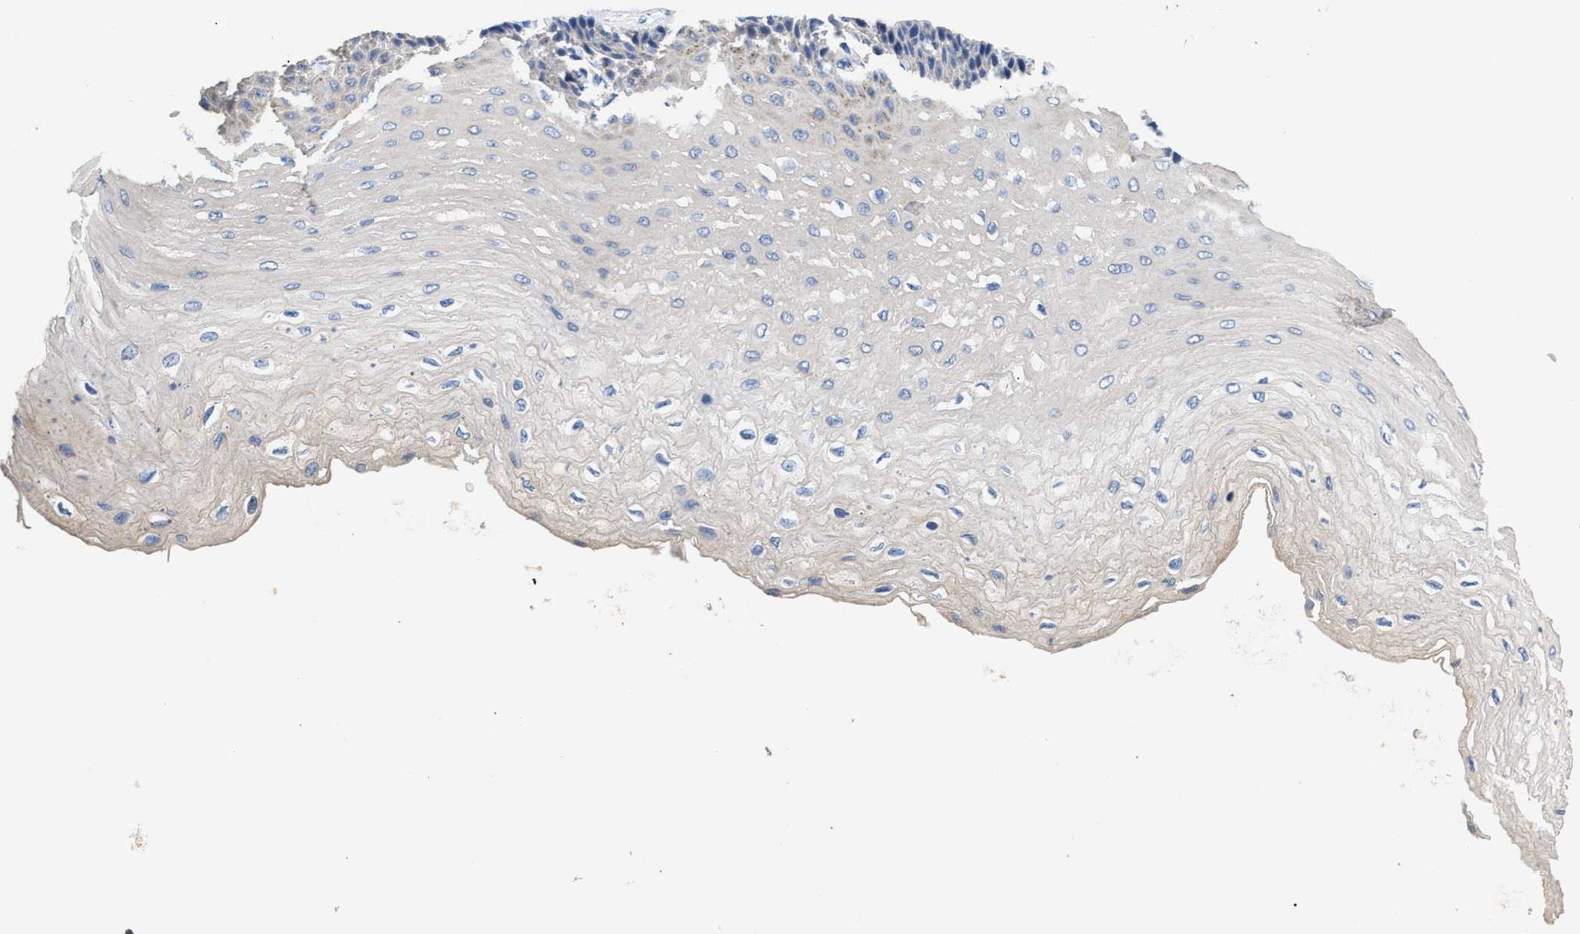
{"staining": {"intensity": "negative", "quantity": "none", "location": "none"}, "tissue": "esophagus", "cell_type": "Squamous epithelial cells", "image_type": "normal", "snomed": [{"axis": "morphology", "description": "Normal tissue, NOS"}, {"axis": "topography", "description": "Esophagus"}], "caption": "This image is of normal esophagus stained with immunohistochemistry (IHC) to label a protein in brown with the nuclei are counter-stained blue. There is no staining in squamous epithelial cells.", "gene": "CCDC171", "patient": {"sex": "female", "age": 72}}